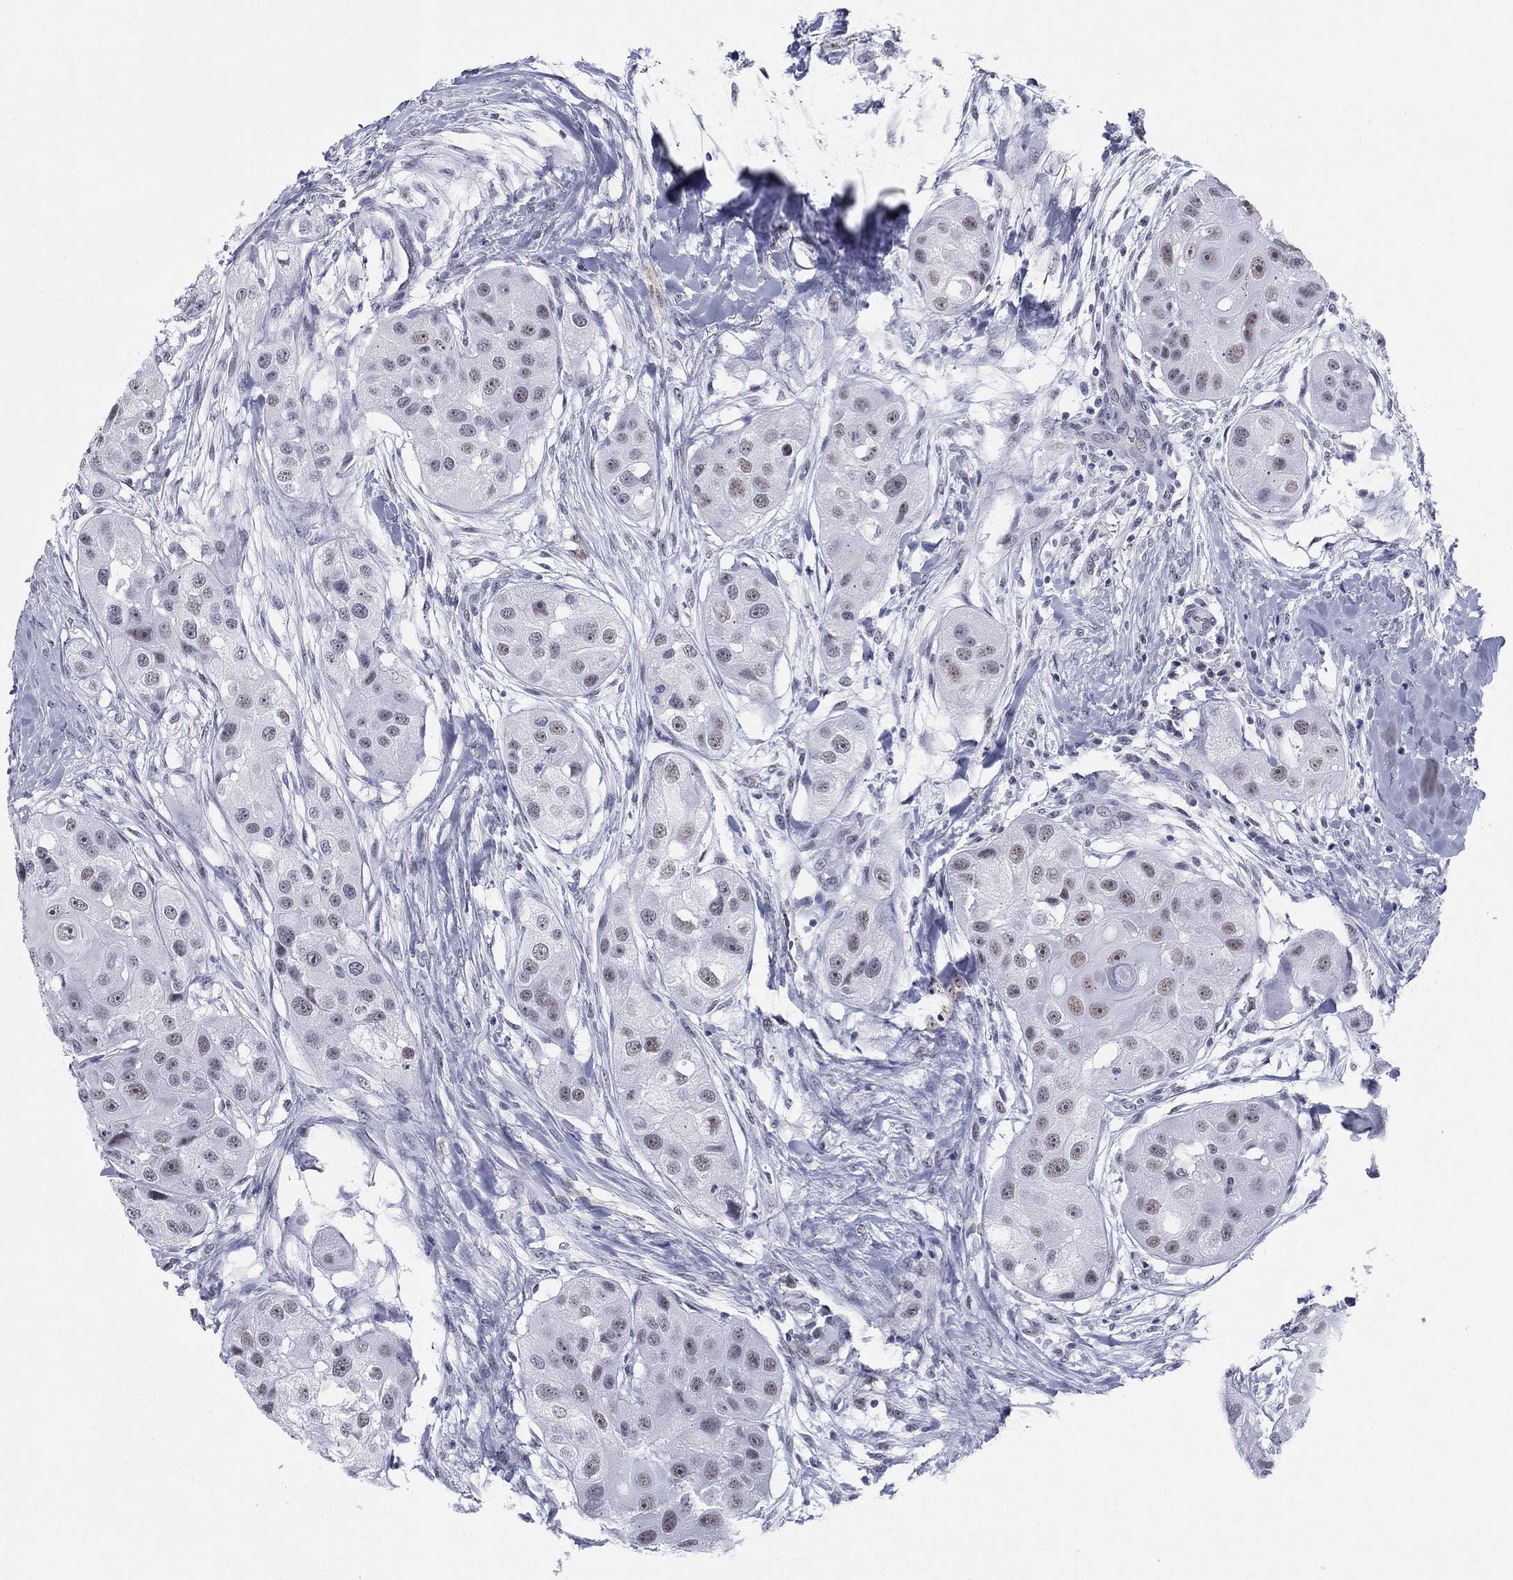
{"staining": {"intensity": "weak", "quantity": "25%-75%", "location": "nuclear"}, "tissue": "head and neck cancer", "cell_type": "Tumor cells", "image_type": "cancer", "snomed": [{"axis": "morphology", "description": "Normal tissue, NOS"}, {"axis": "morphology", "description": "Squamous cell carcinoma, NOS"}, {"axis": "topography", "description": "Skeletal muscle"}, {"axis": "topography", "description": "Head-Neck"}], "caption": "There is low levels of weak nuclear positivity in tumor cells of head and neck cancer, as demonstrated by immunohistochemical staining (brown color).", "gene": "DMTN", "patient": {"sex": "male", "age": 51}}